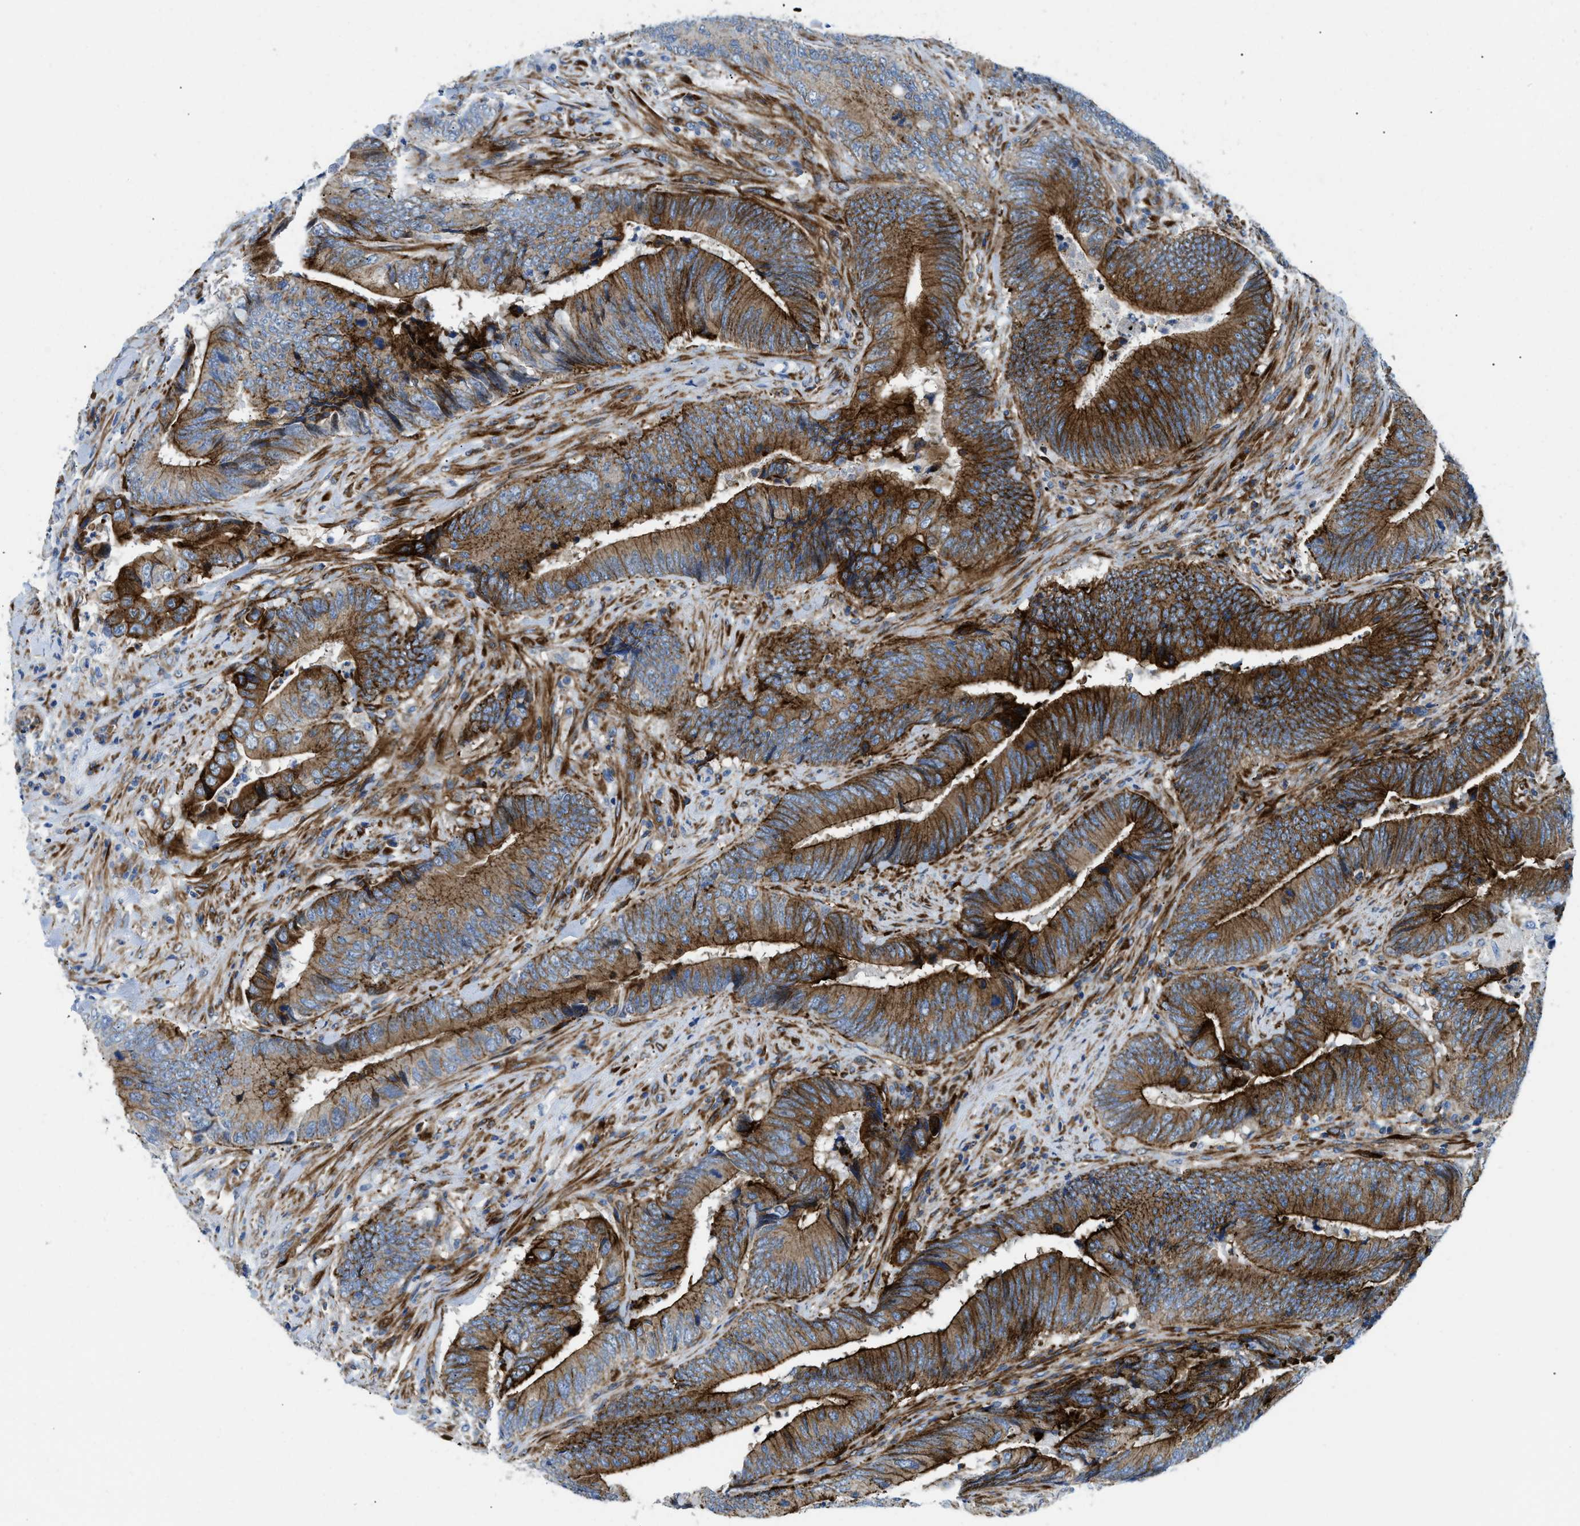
{"staining": {"intensity": "strong", "quantity": ">75%", "location": "cytoplasmic/membranous"}, "tissue": "colorectal cancer", "cell_type": "Tumor cells", "image_type": "cancer", "snomed": [{"axis": "morphology", "description": "Normal tissue, NOS"}, {"axis": "morphology", "description": "Adenocarcinoma, NOS"}, {"axis": "topography", "description": "Colon"}], "caption": "Colorectal cancer (adenocarcinoma) stained with a brown dye exhibits strong cytoplasmic/membranous positive positivity in approximately >75% of tumor cells.", "gene": "CUTA", "patient": {"sex": "male", "age": 56}}